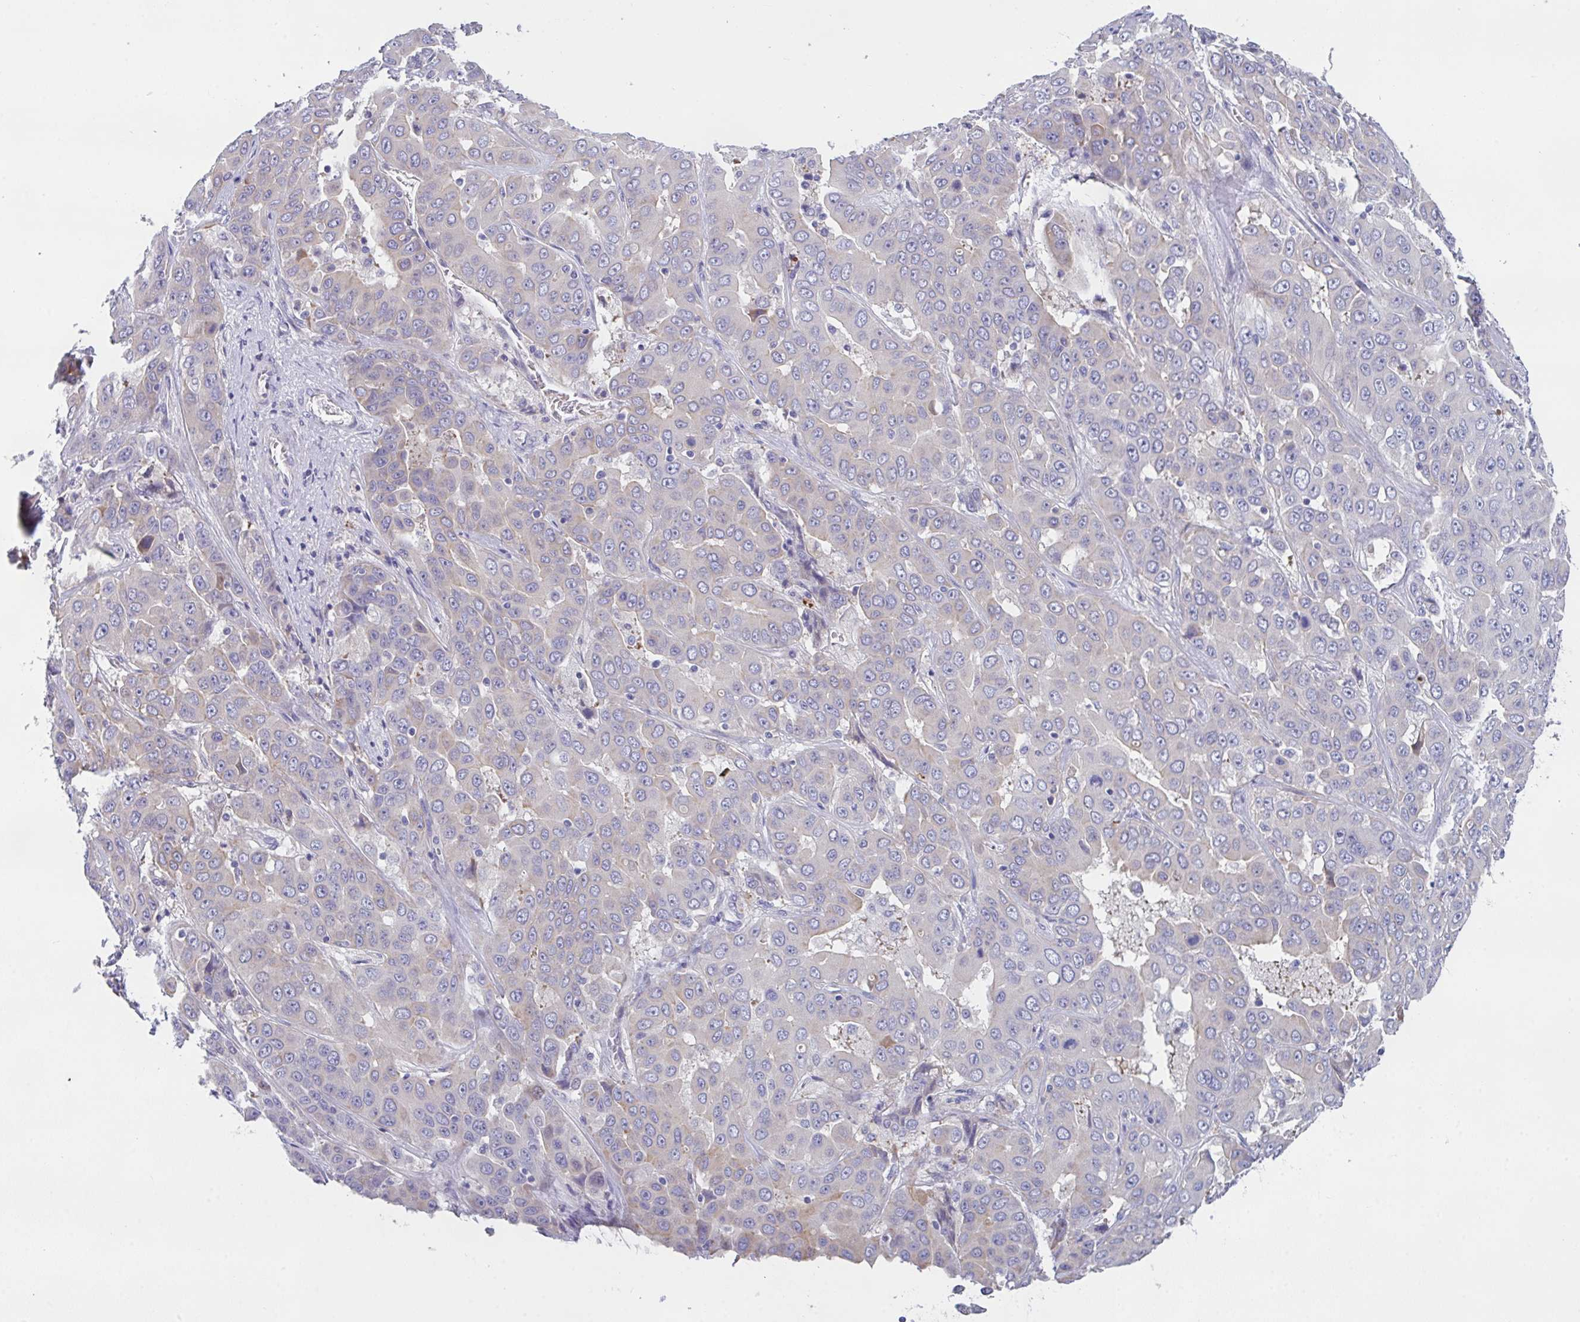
{"staining": {"intensity": "negative", "quantity": "none", "location": "none"}, "tissue": "liver cancer", "cell_type": "Tumor cells", "image_type": "cancer", "snomed": [{"axis": "morphology", "description": "Cholangiocarcinoma"}, {"axis": "topography", "description": "Liver"}], "caption": "Histopathology image shows no significant protein positivity in tumor cells of liver cholangiocarcinoma. (DAB IHC, high magnification).", "gene": "FBXO47", "patient": {"sex": "female", "age": 52}}